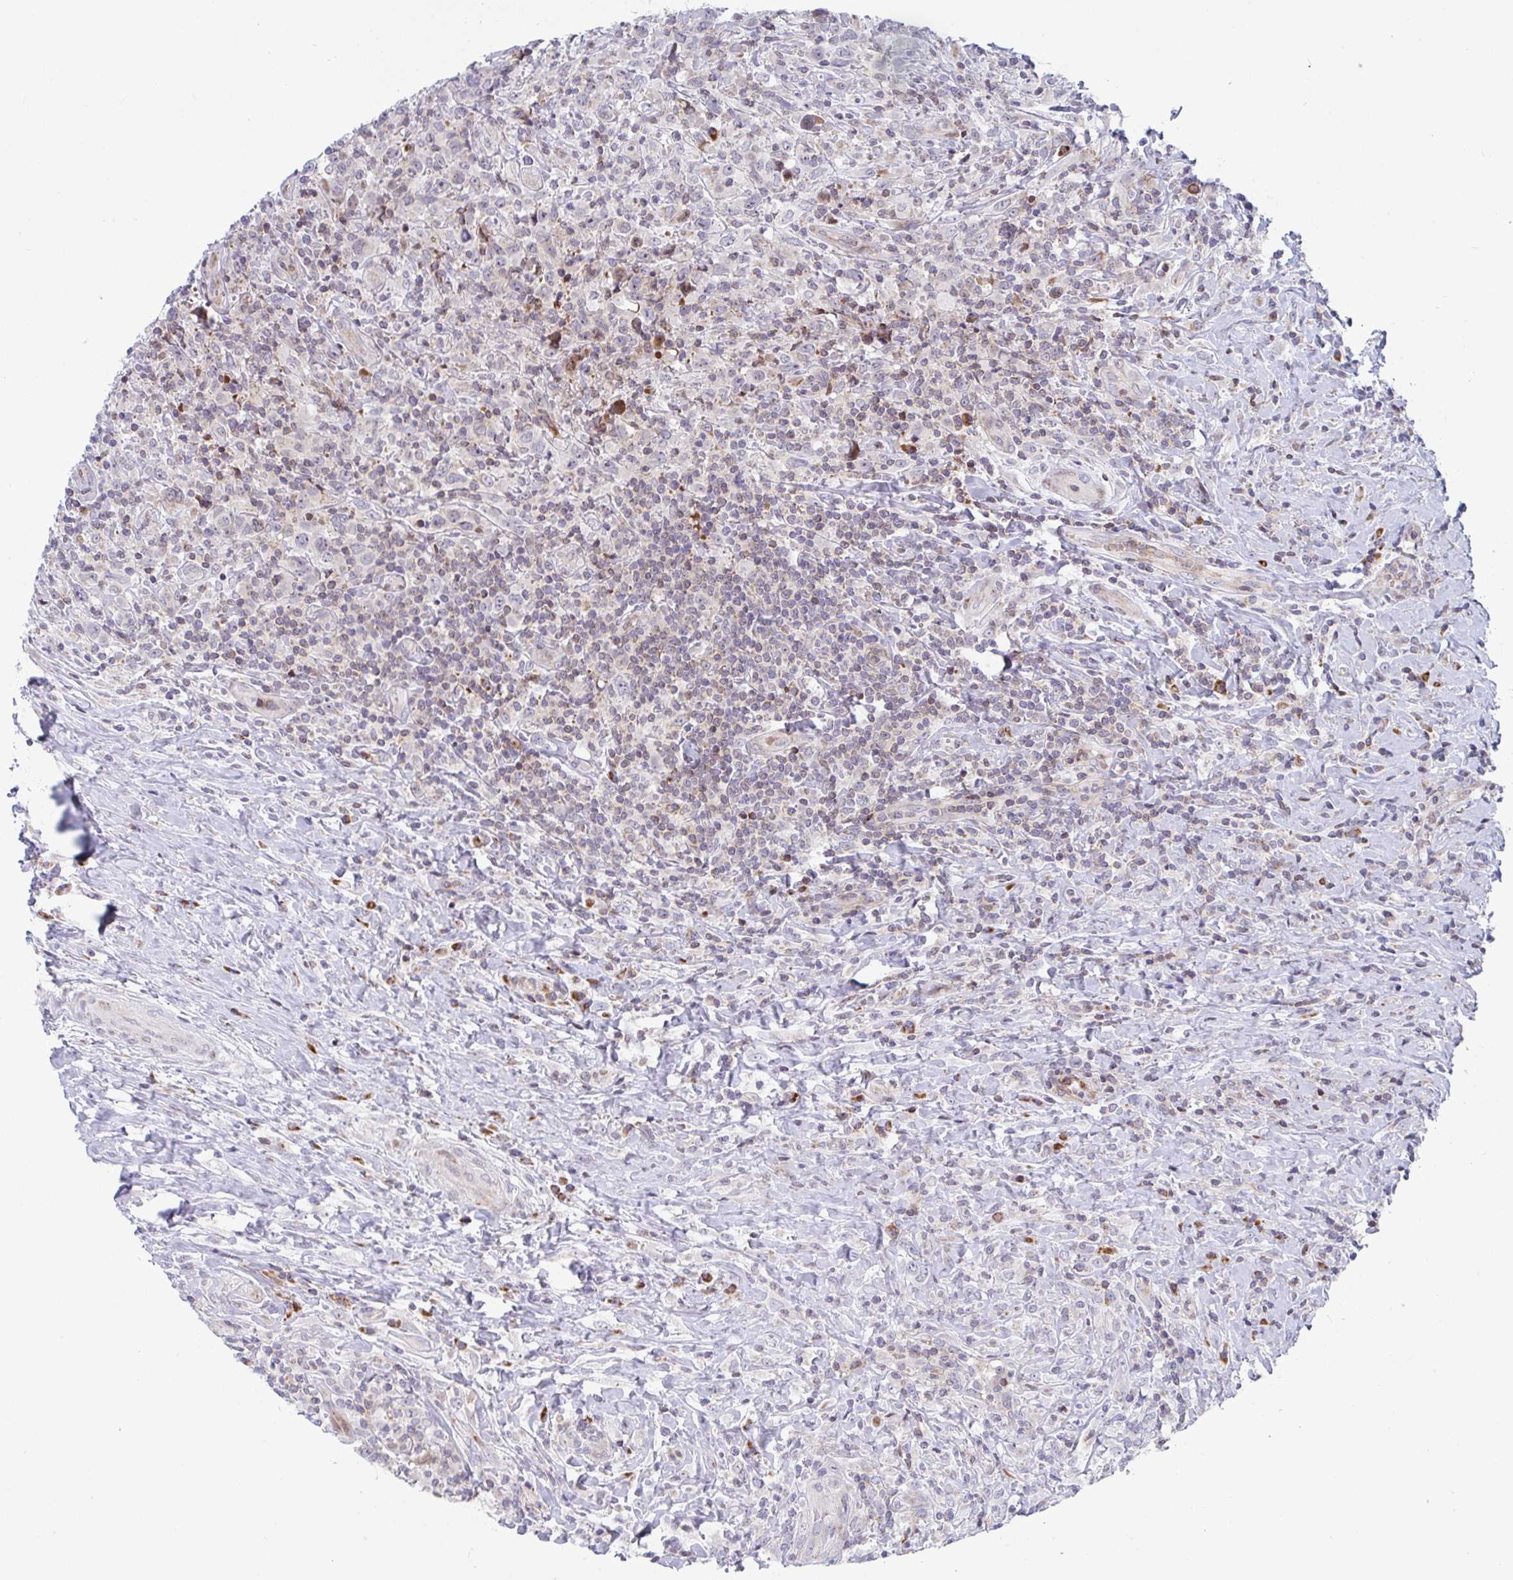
{"staining": {"intensity": "negative", "quantity": "none", "location": "none"}, "tissue": "lymphoma", "cell_type": "Tumor cells", "image_type": "cancer", "snomed": [{"axis": "morphology", "description": "Hodgkin's disease, NOS"}, {"axis": "topography", "description": "Lymph node"}], "caption": "DAB (3,3'-diaminobenzidine) immunohistochemical staining of human lymphoma demonstrates no significant expression in tumor cells.", "gene": "PRKCH", "patient": {"sex": "female", "age": 18}}